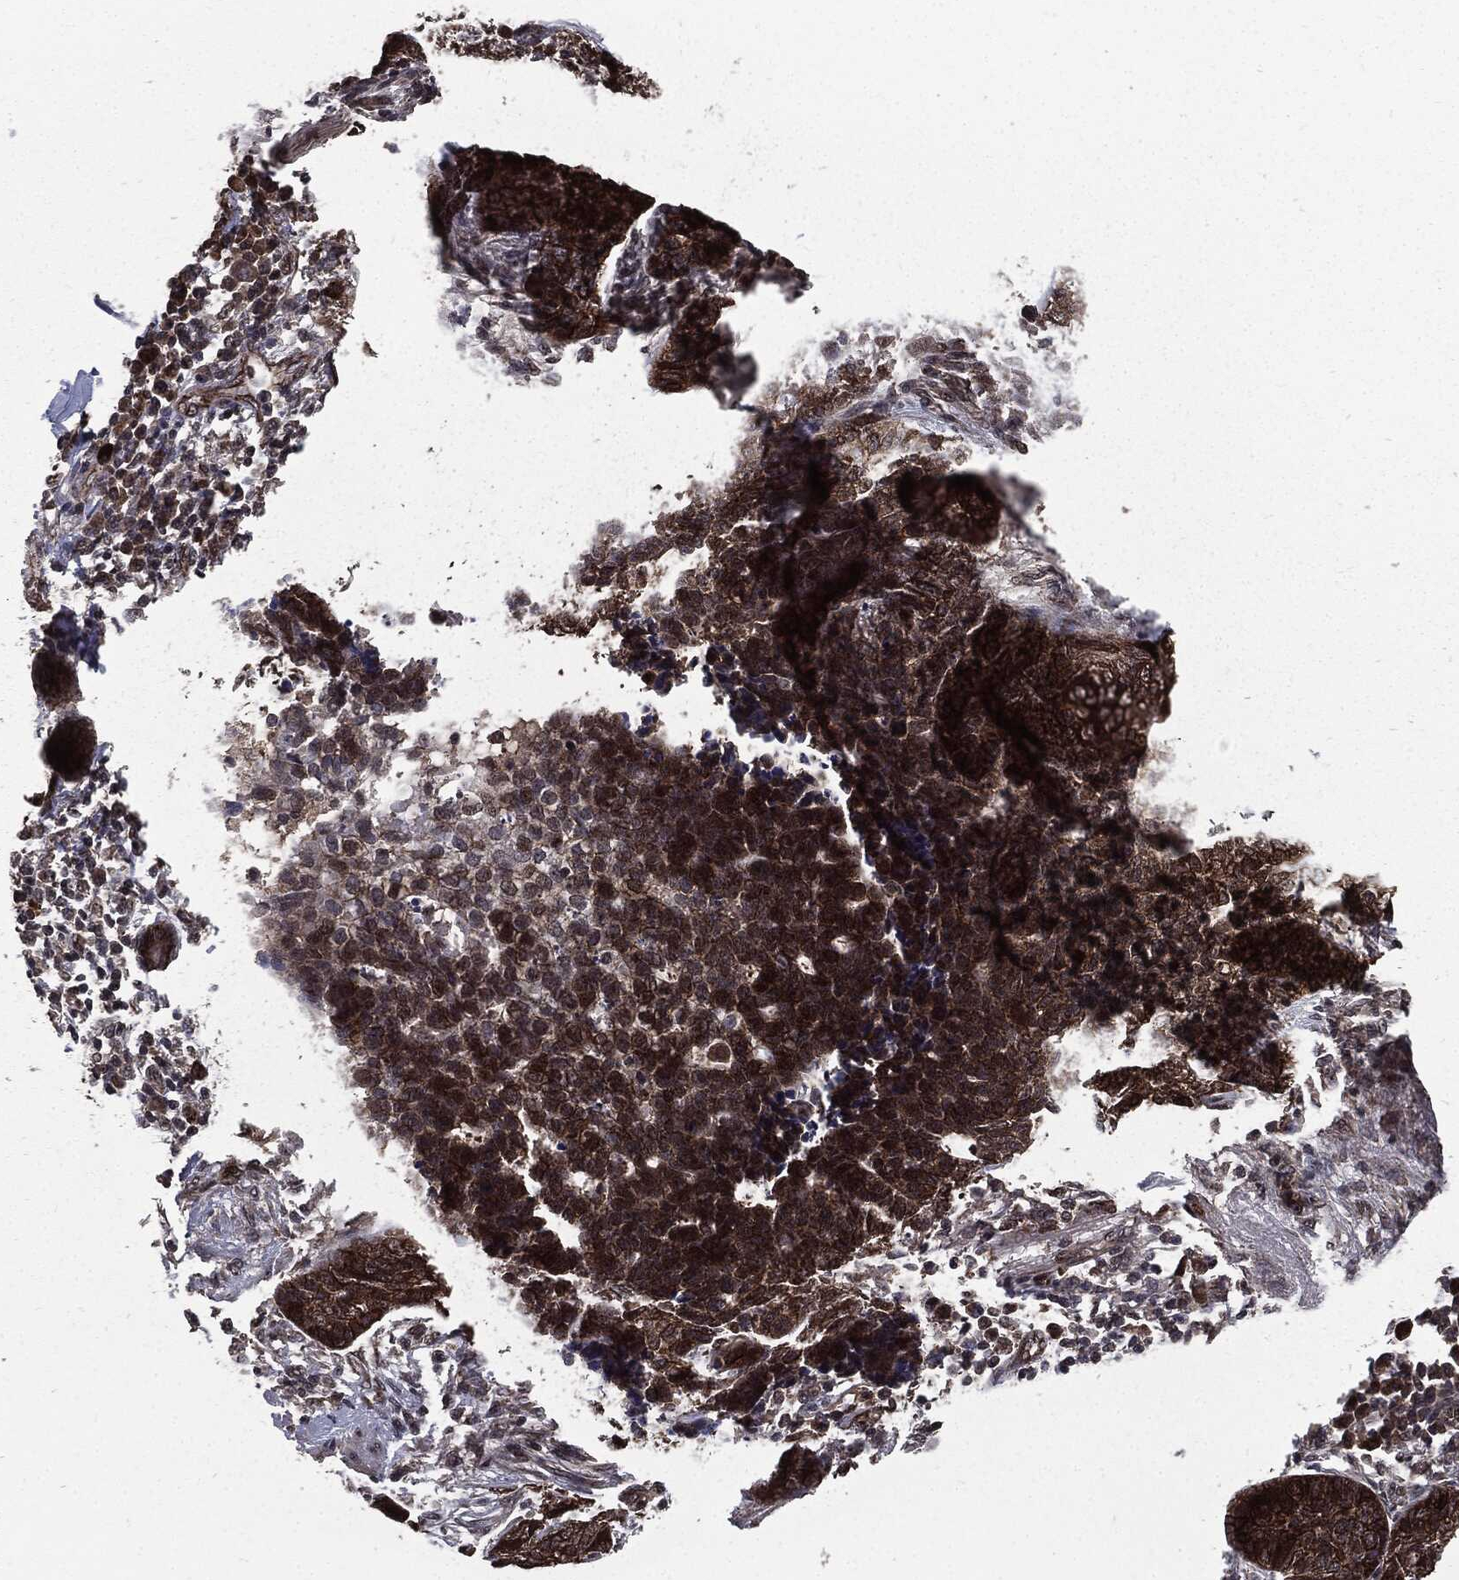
{"staining": {"intensity": "strong", "quantity": ">75%", "location": "cytoplasmic/membranous"}, "tissue": "skin cancer", "cell_type": "Tumor cells", "image_type": "cancer", "snomed": [{"axis": "morphology", "description": "Squamous cell carcinoma, NOS"}, {"axis": "topography", "description": "Skin"}], "caption": "Strong cytoplasmic/membranous positivity is seen in approximately >75% of tumor cells in skin squamous cell carcinoma.", "gene": "PTPA", "patient": {"sex": "male", "age": 88}}